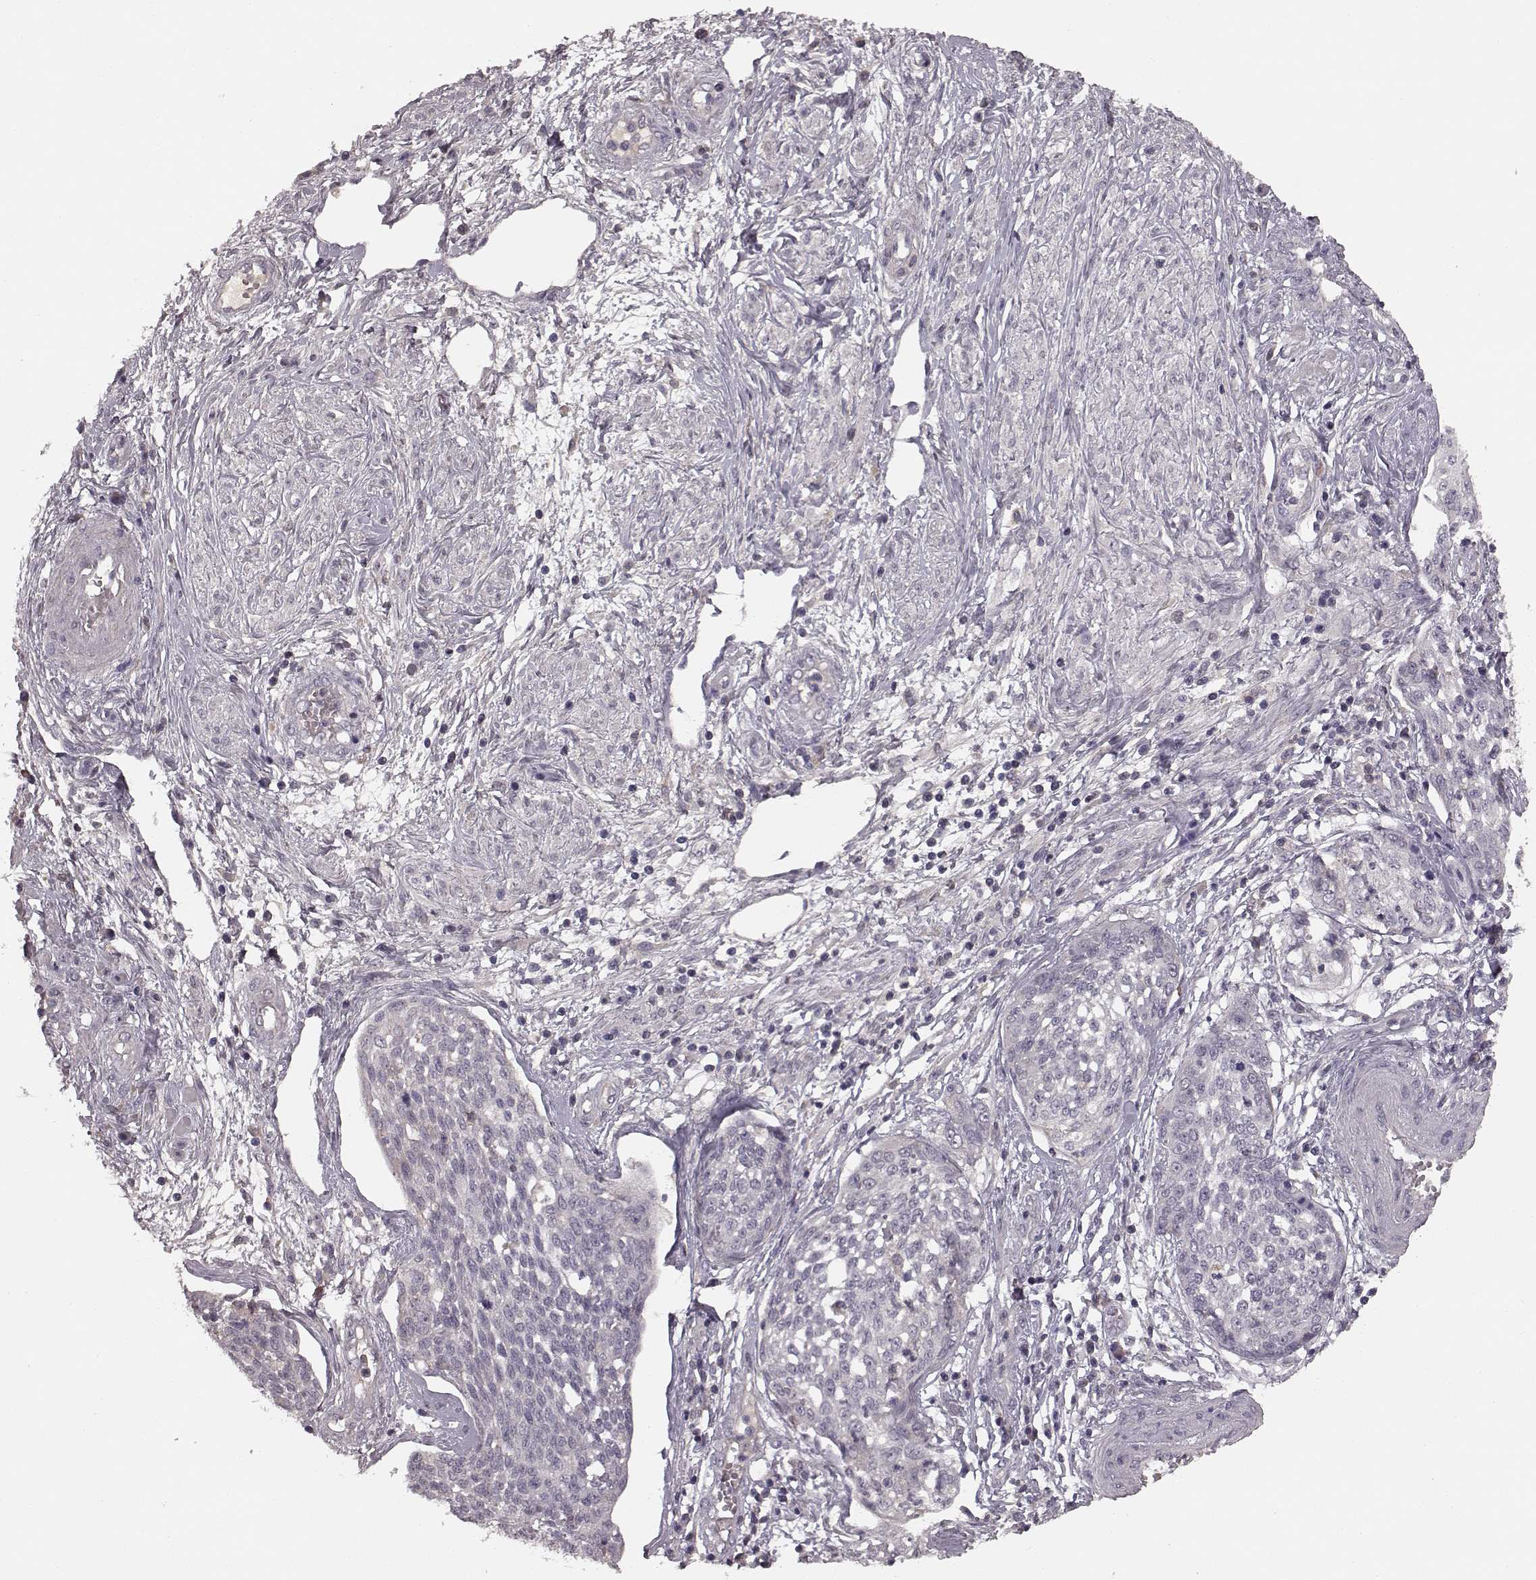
{"staining": {"intensity": "negative", "quantity": "none", "location": "none"}, "tissue": "cervical cancer", "cell_type": "Tumor cells", "image_type": "cancer", "snomed": [{"axis": "morphology", "description": "Squamous cell carcinoma, NOS"}, {"axis": "topography", "description": "Cervix"}], "caption": "There is no significant expression in tumor cells of cervical cancer.", "gene": "SLC22A18", "patient": {"sex": "female", "age": 34}}